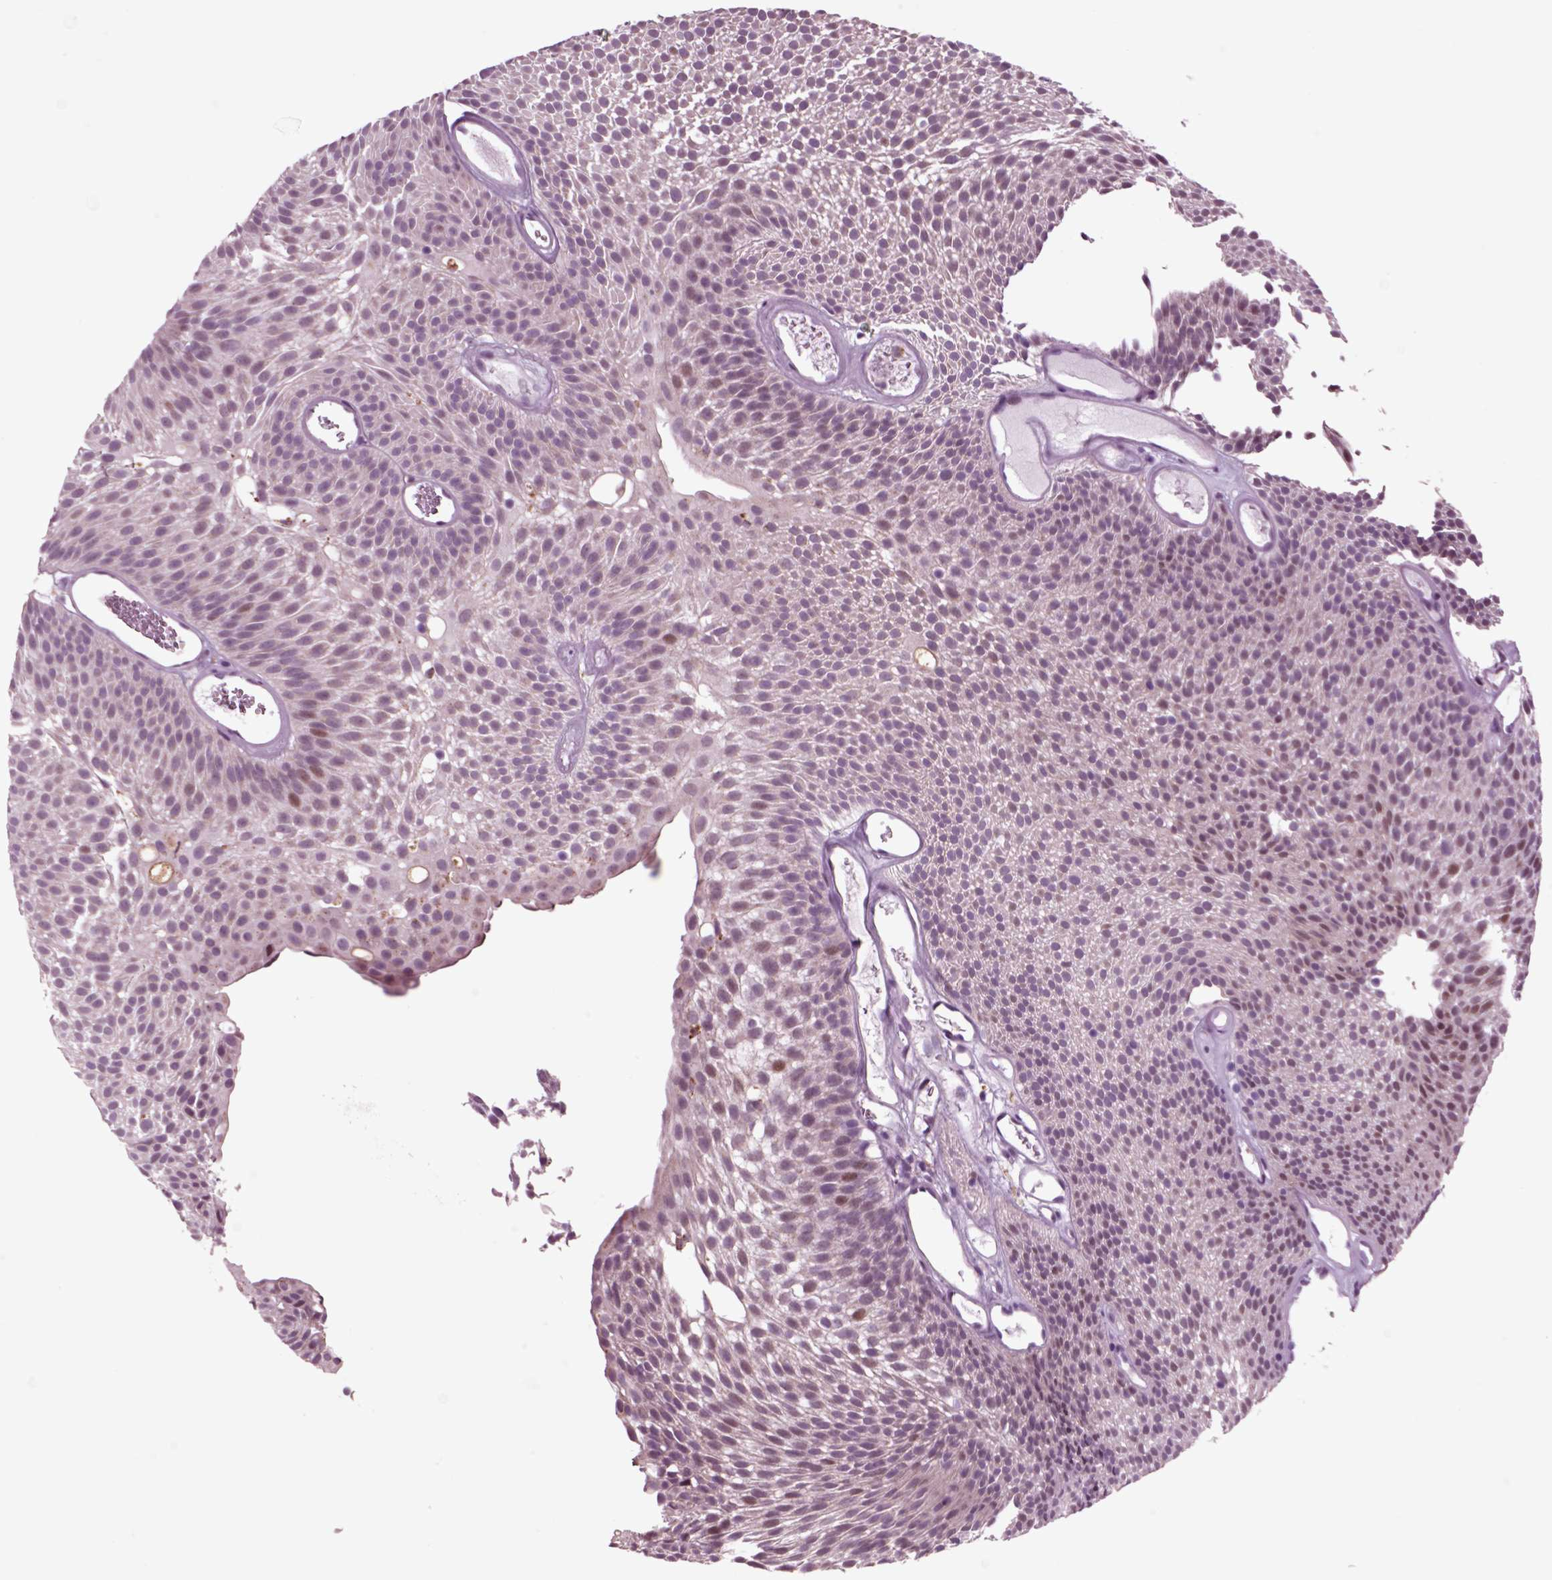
{"staining": {"intensity": "negative", "quantity": "none", "location": "none"}, "tissue": "urothelial cancer", "cell_type": "Tumor cells", "image_type": "cancer", "snomed": [{"axis": "morphology", "description": "Urothelial carcinoma, Low grade"}, {"axis": "topography", "description": "Urinary bladder"}], "caption": "This is a image of IHC staining of urothelial carcinoma (low-grade), which shows no staining in tumor cells. The staining is performed using DAB brown chromogen with nuclei counter-stained in using hematoxylin.", "gene": "CHGB", "patient": {"sex": "male", "age": 52}}